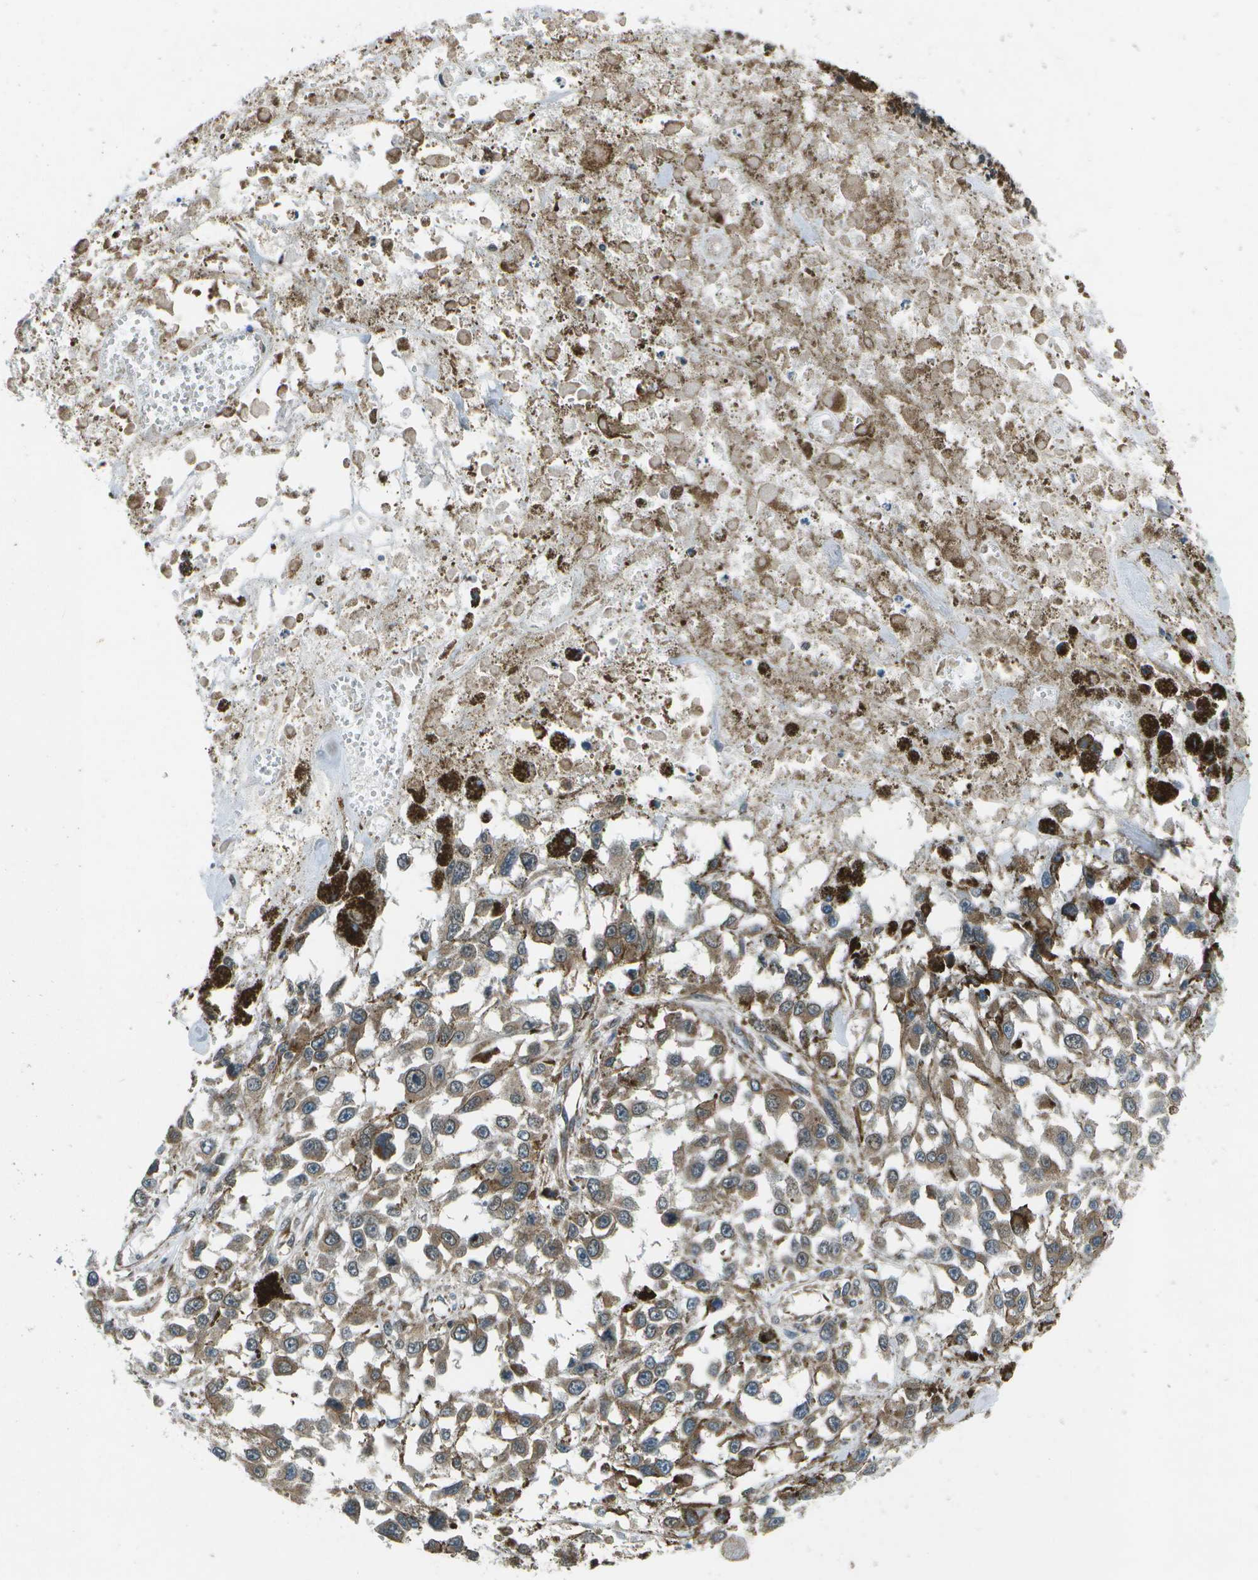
{"staining": {"intensity": "moderate", "quantity": ">75%", "location": "cytoplasmic/membranous"}, "tissue": "melanoma", "cell_type": "Tumor cells", "image_type": "cancer", "snomed": [{"axis": "morphology", "description": "Malignant melanoma, Metastatic site"}, {"axis": "topography", "description": "Lymph node"}], "caption": "Immunohistochemistry (IHC) of human malignant melanoma (metastatic site) exhibits medium levels of moderate cytoplasmic/membranous expression in approximately >75% of tumor cells. (Brightfield microscopy of DAB IHC at high magnification).", "gene": "EIF2AK1", "patient": {"sex": "male", "age": 59}}